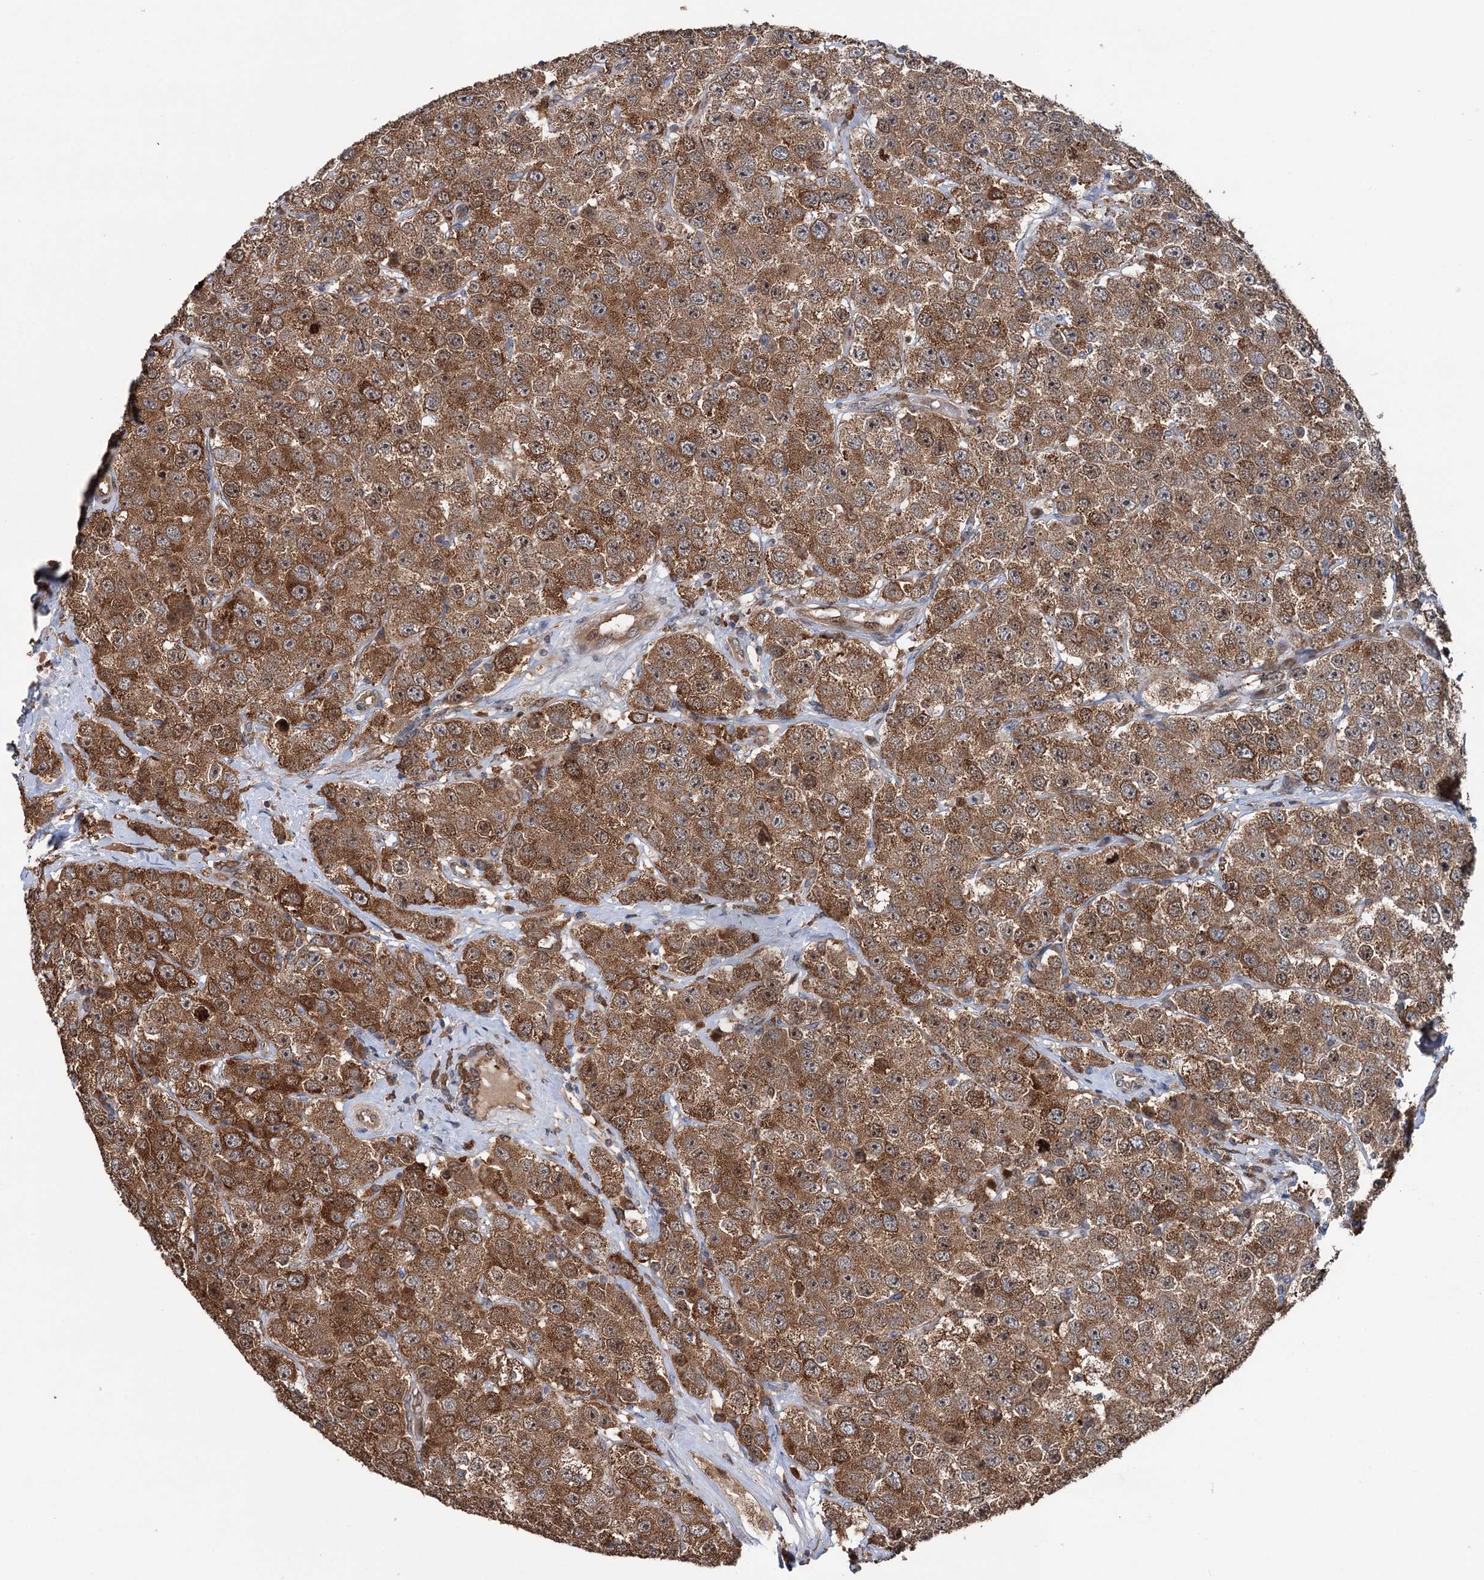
{"staining": {"intensity": "moderate", "quantity": ">75%", "location": "cytoplasmic/membranous"}, "tissue": "testis cancer", "cell_type": "Tumor cells", "image_type": "cancer", "snomed": [{"axis": "morphology", "description": "Seminoma, NOS"}, {"axis": "topography", "description": "Testis"}], "caption": "High-power microscopy captured an IHC photomicrograph of testis seminoma, revealing moderate cytoplasmic/membranous staining in about >75% of tumor cells.", "gene": "NCAPD2", "patient": {"sex": "male", "age": 28}}